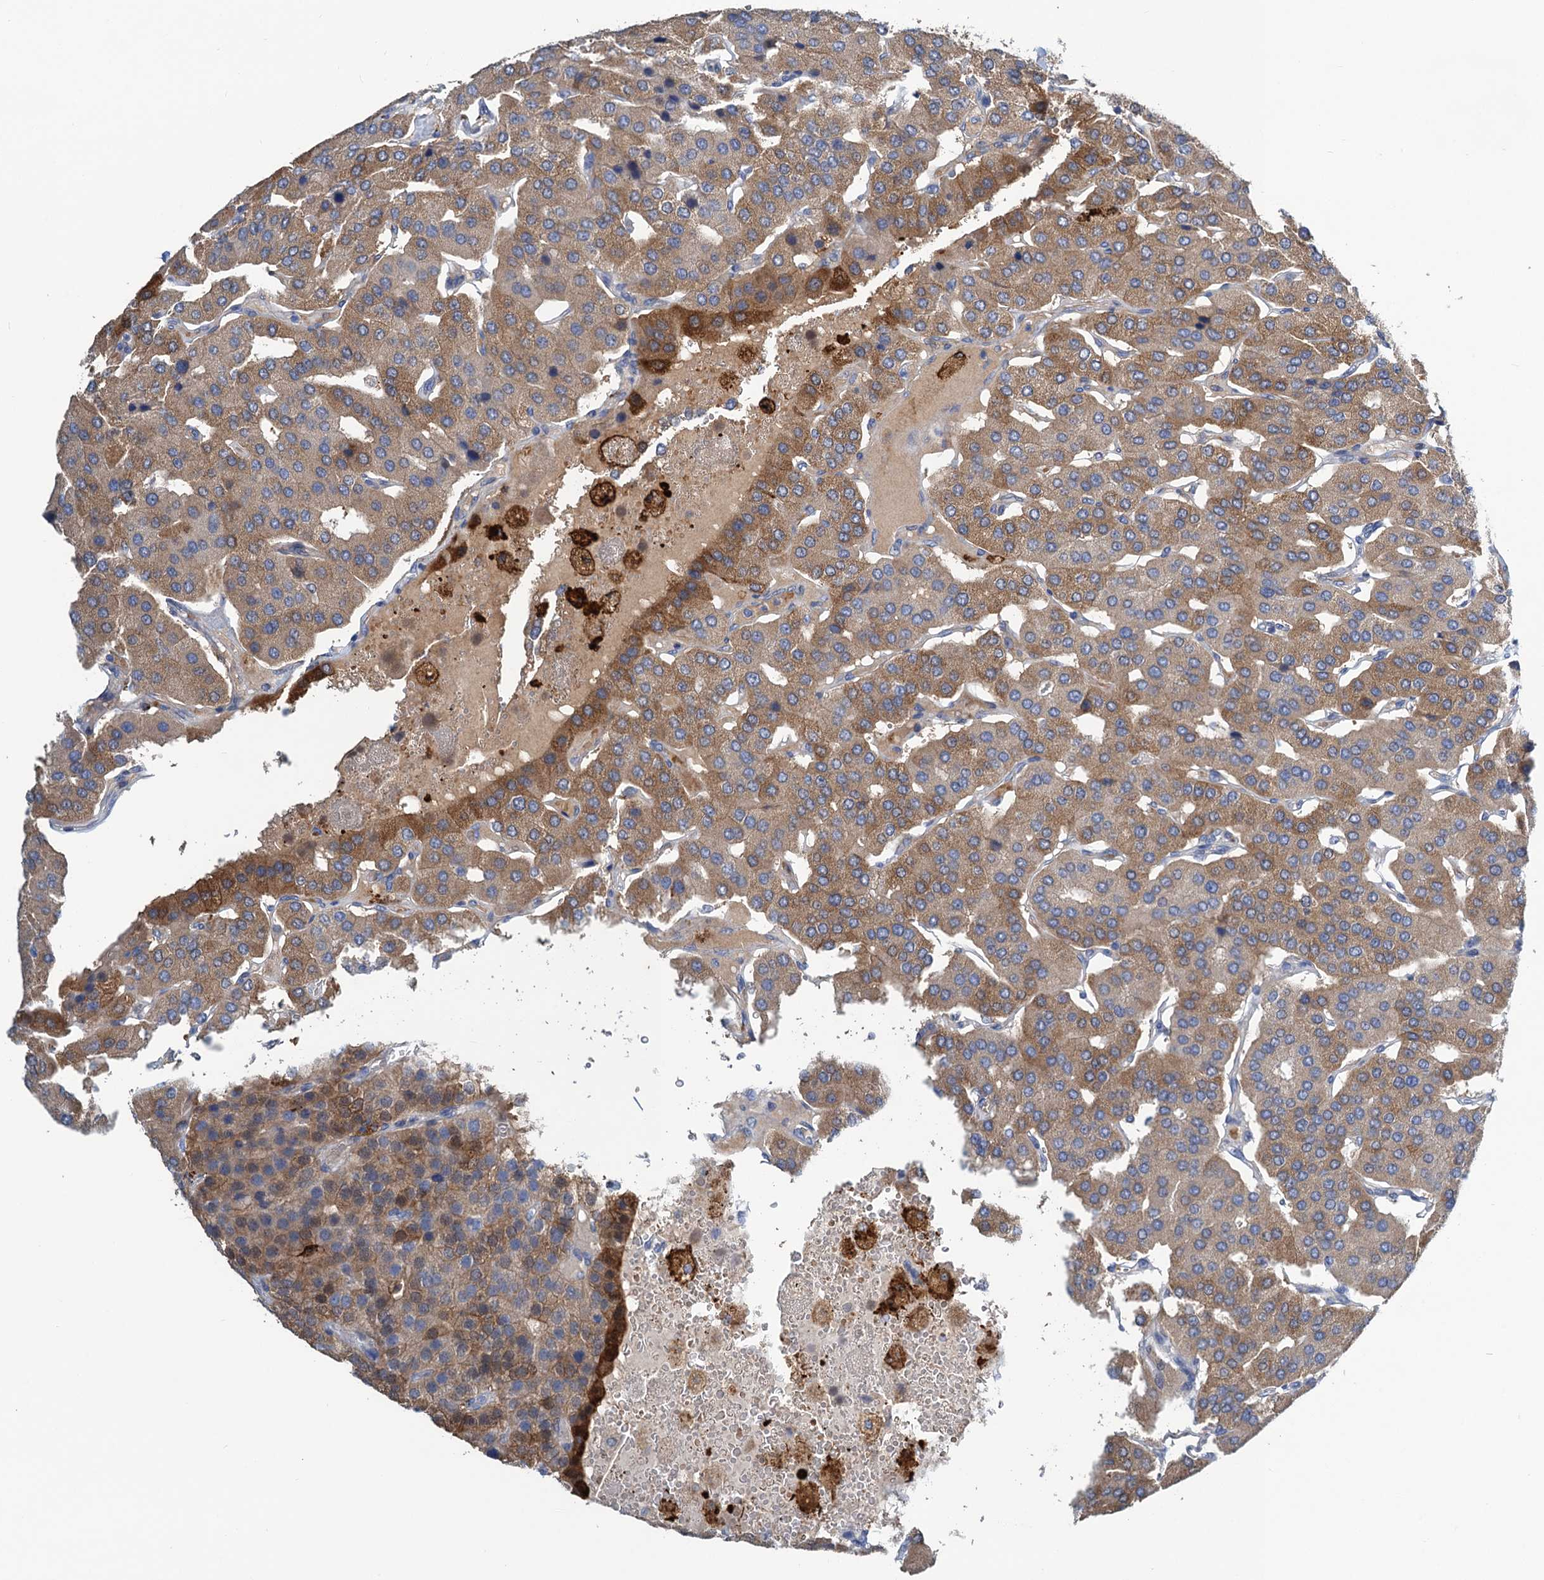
{"staining": {"intensity": "moderate", "quantity": ">75%", "location": "cytoplasmic/membranous"}, "tissue": "parathyroid gland", "cell_type": "Glandular cells", "image_type": "normal", "snomed": [{"axis": "morphology", "description": "Normal tissue, NOS"}, {"axis": "morphology", "description": "Adenoma, NOS"}, {"axis": "topography", "description": "Parathyroid gland"}], "caption": "Immunohistochemistry (DAB) staining of unremarkable human parathyroid gland reveals moderate cytoplasmic/membranous protein expression in about >75% of glandular cells. Using DAB (brown) and hematoxylin (blue) stains, captured at high magnification using brightfield microscopy.", "gene": "SMCO3", "patient": {"sex": "female", "age": 86}}